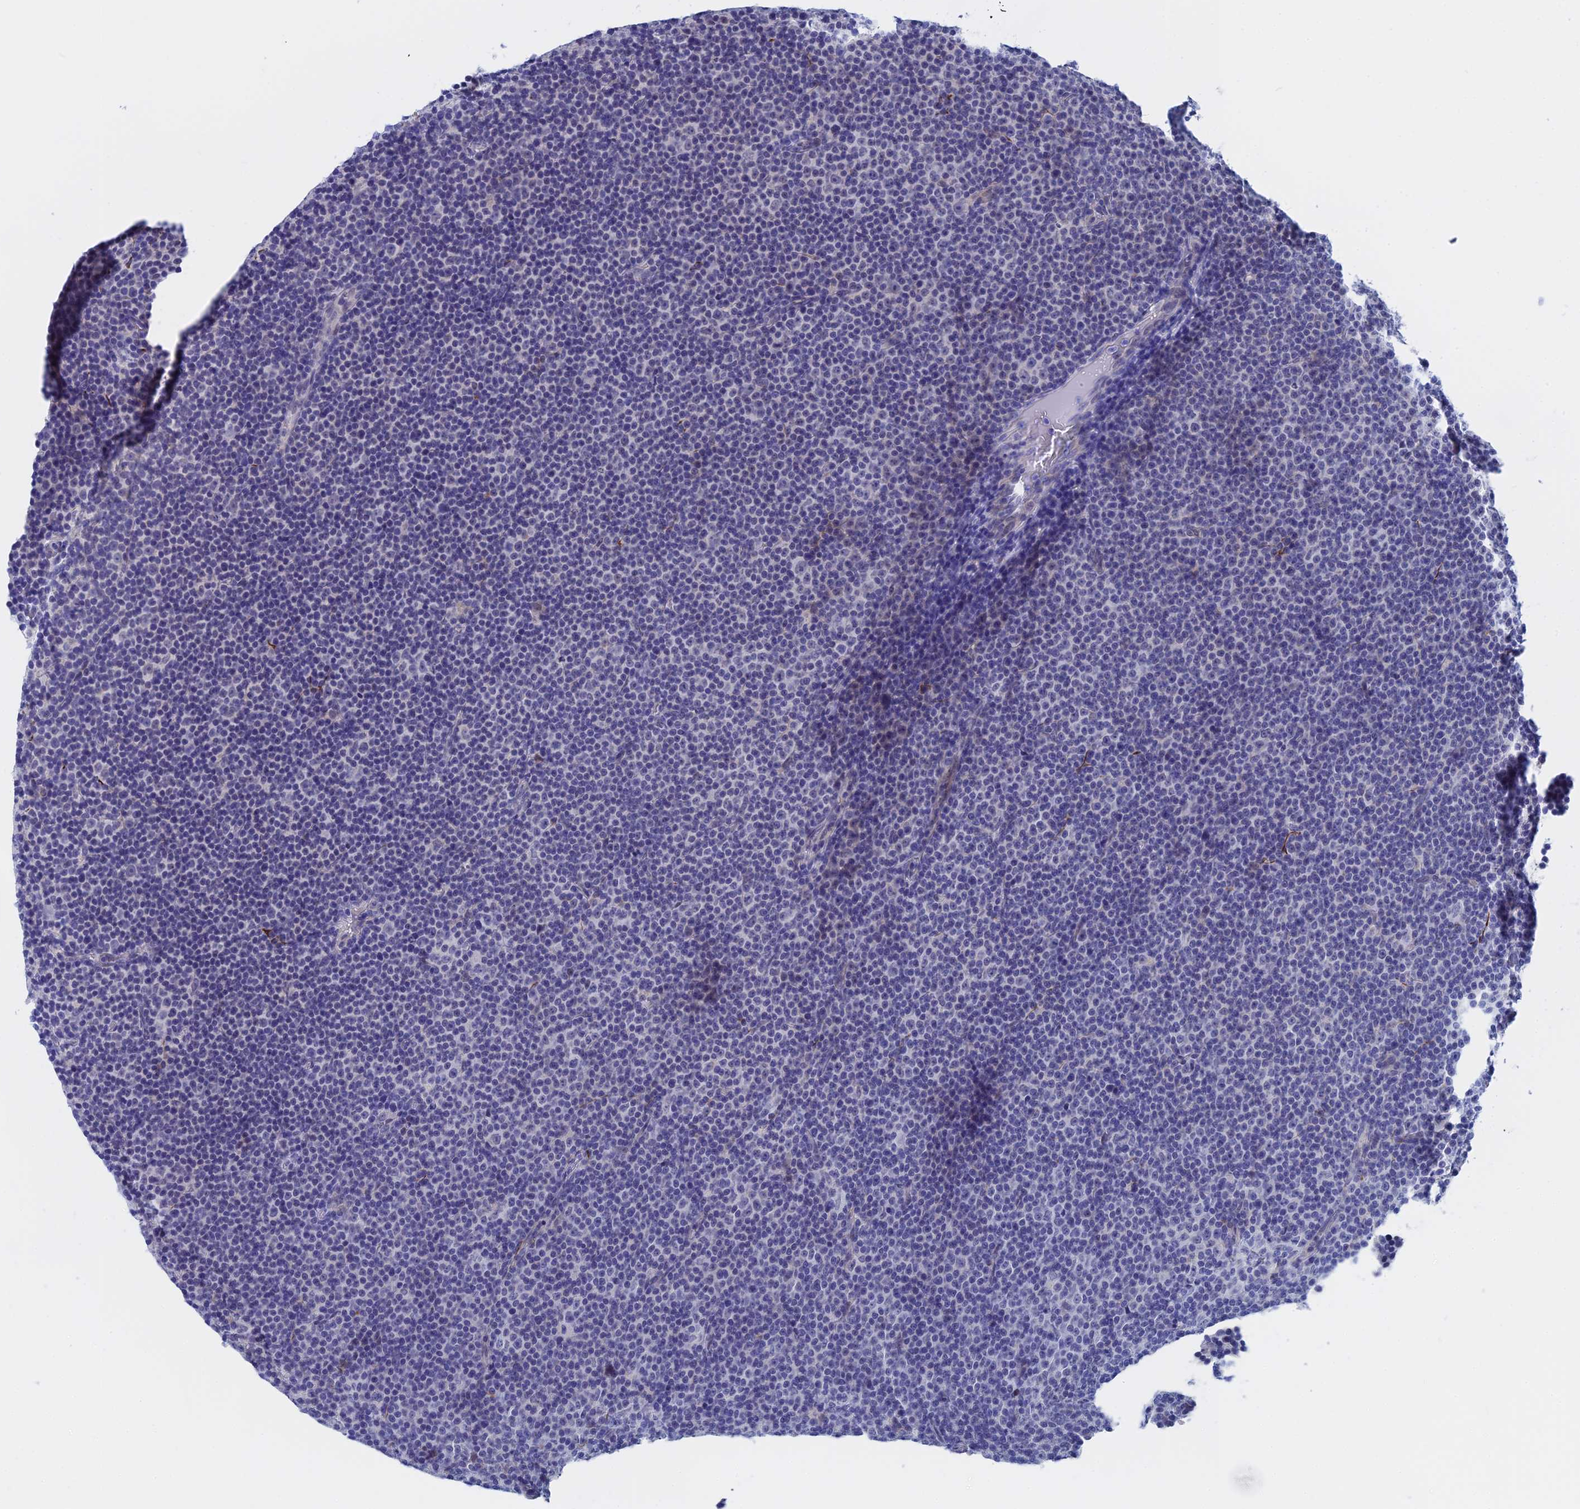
{"staining": {"intensity": "negative", "quantity": "none", "location": "none"}, "tissue": "lymphoma", "cell_type": "Tumor cells", "image_type": "cancer", "snomed": [{"axis": "morphology", "description": "Malignant lymphoma, non-Hodgkin's type, Low grade"}, {"axis": "topography", "description": "Lymph node"}], "caption": "The micrograph shows no staining of tumor cells in lymphoma.", "gene": "WDR83", "patient": {"sex": "female", "age": 67}}